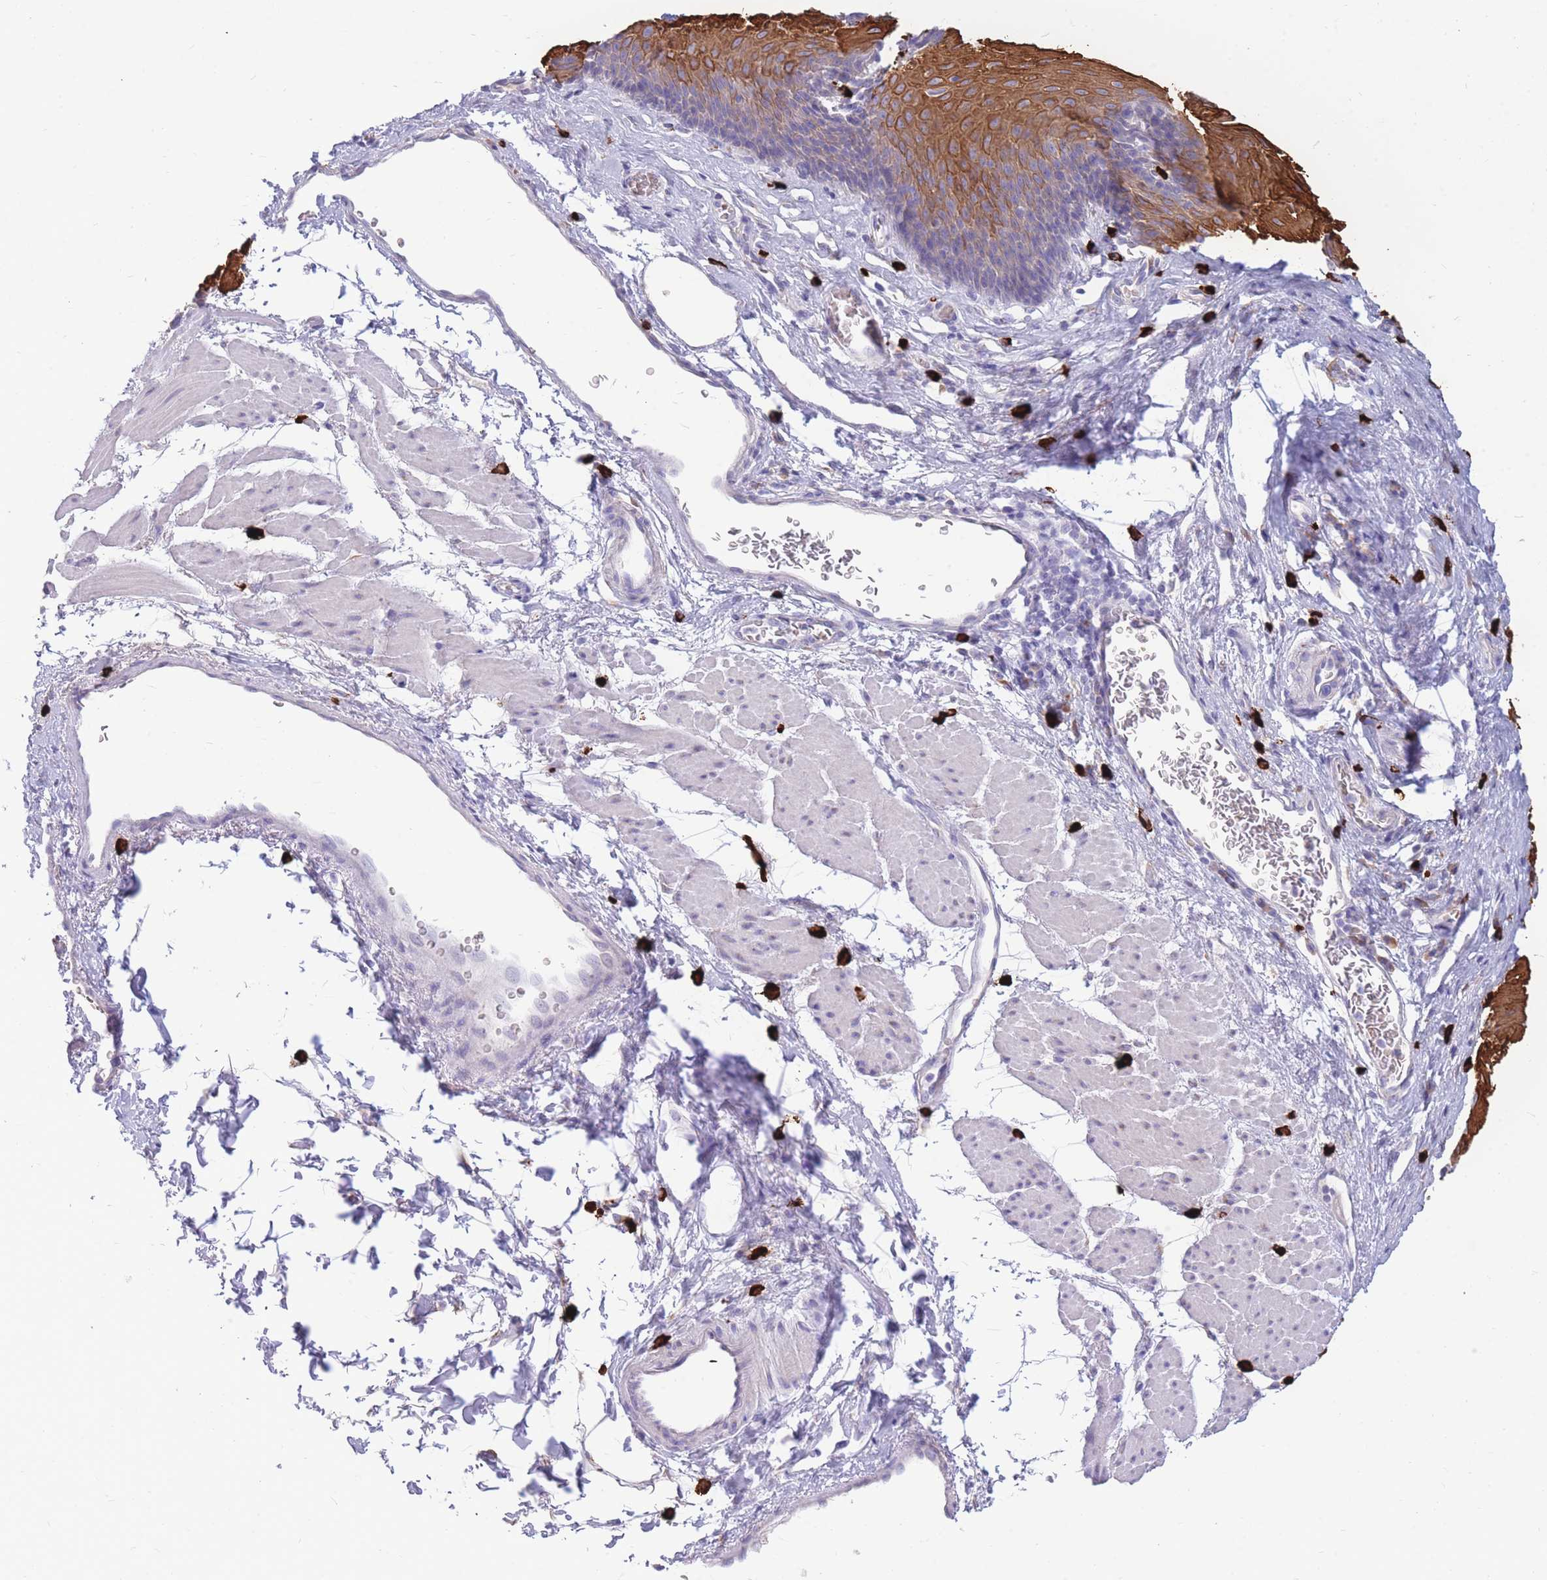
{"staining": {"intensity": "strong", "quantity": "<25%", "location": "cytoplasmic/membranous"}, "tissue": "esophagus", "cell_type": "Squamous epithelial cells", "image_type": "normal", "snomed": [{"axis": "morphology", "description": "Normal tissue, NOS"}, {"axis": "topography", "description": "Esophagus"}], "caption": "Unremarkable esophagus displays strong cytoplasmic/membranous expression in about <25% of squamous epithelial cells.", "gene": "TPSAB1", "patient": {"sex": "female", "age": 66}}